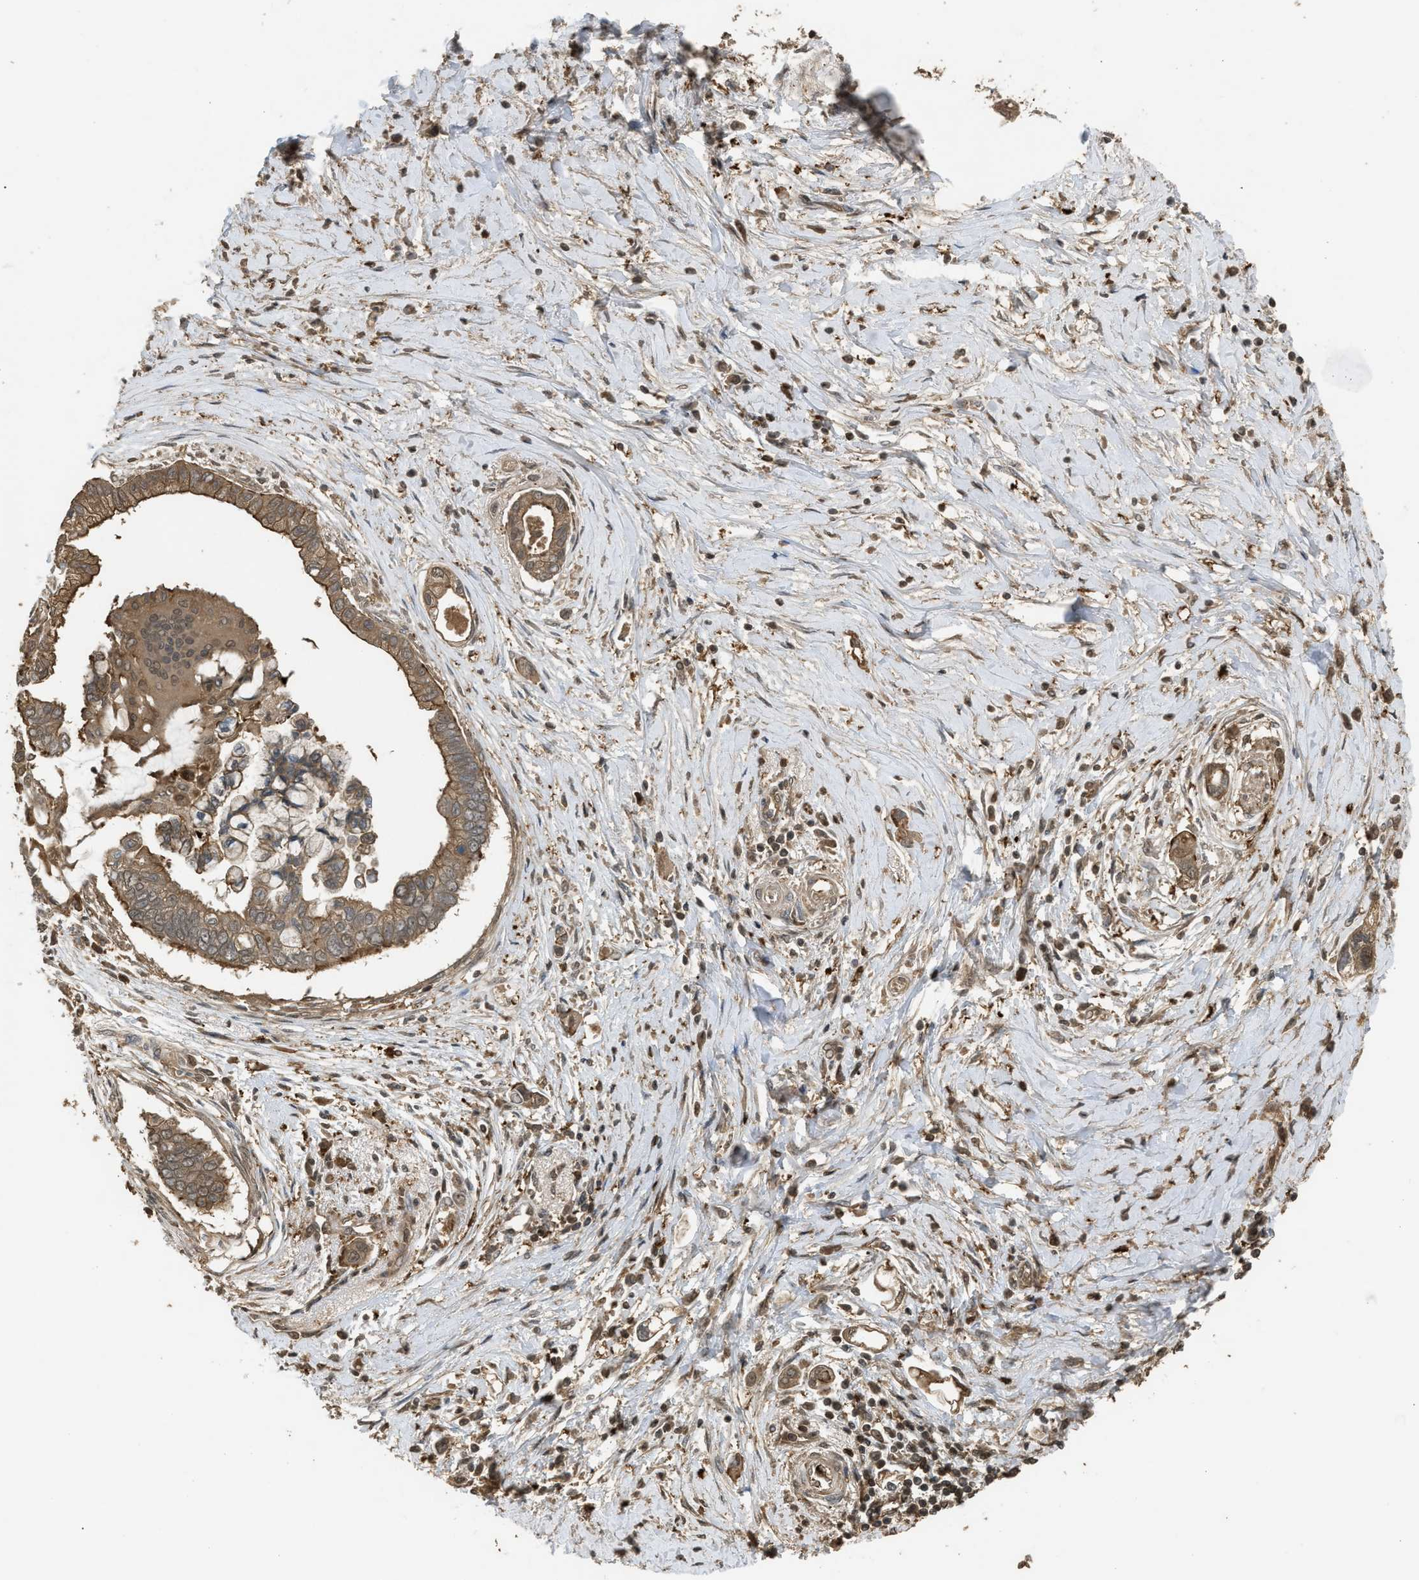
{"staining": {"intensity": "weak", "quantity": ">75%", "location": "cytoplasmic/membranous"}, "tissue": "pancreatic cancer", "cell_type": "Tumor cells", "image_type": "cancer", "snomed": [{"axis": "morphology", "description": "Adenocarcinoma, NOS"}, {"axis": "topography", "description": "Pancreas"}], "caption": "Pancreatic adenocarcinoma tissue demonstrates weak cytoplasmic/membranous expression in about >75% of tumor cells, visualized by immunohistochemistry.", "gene": "ARHGDIA", "patient": {"sex": "male", "age": 59}}